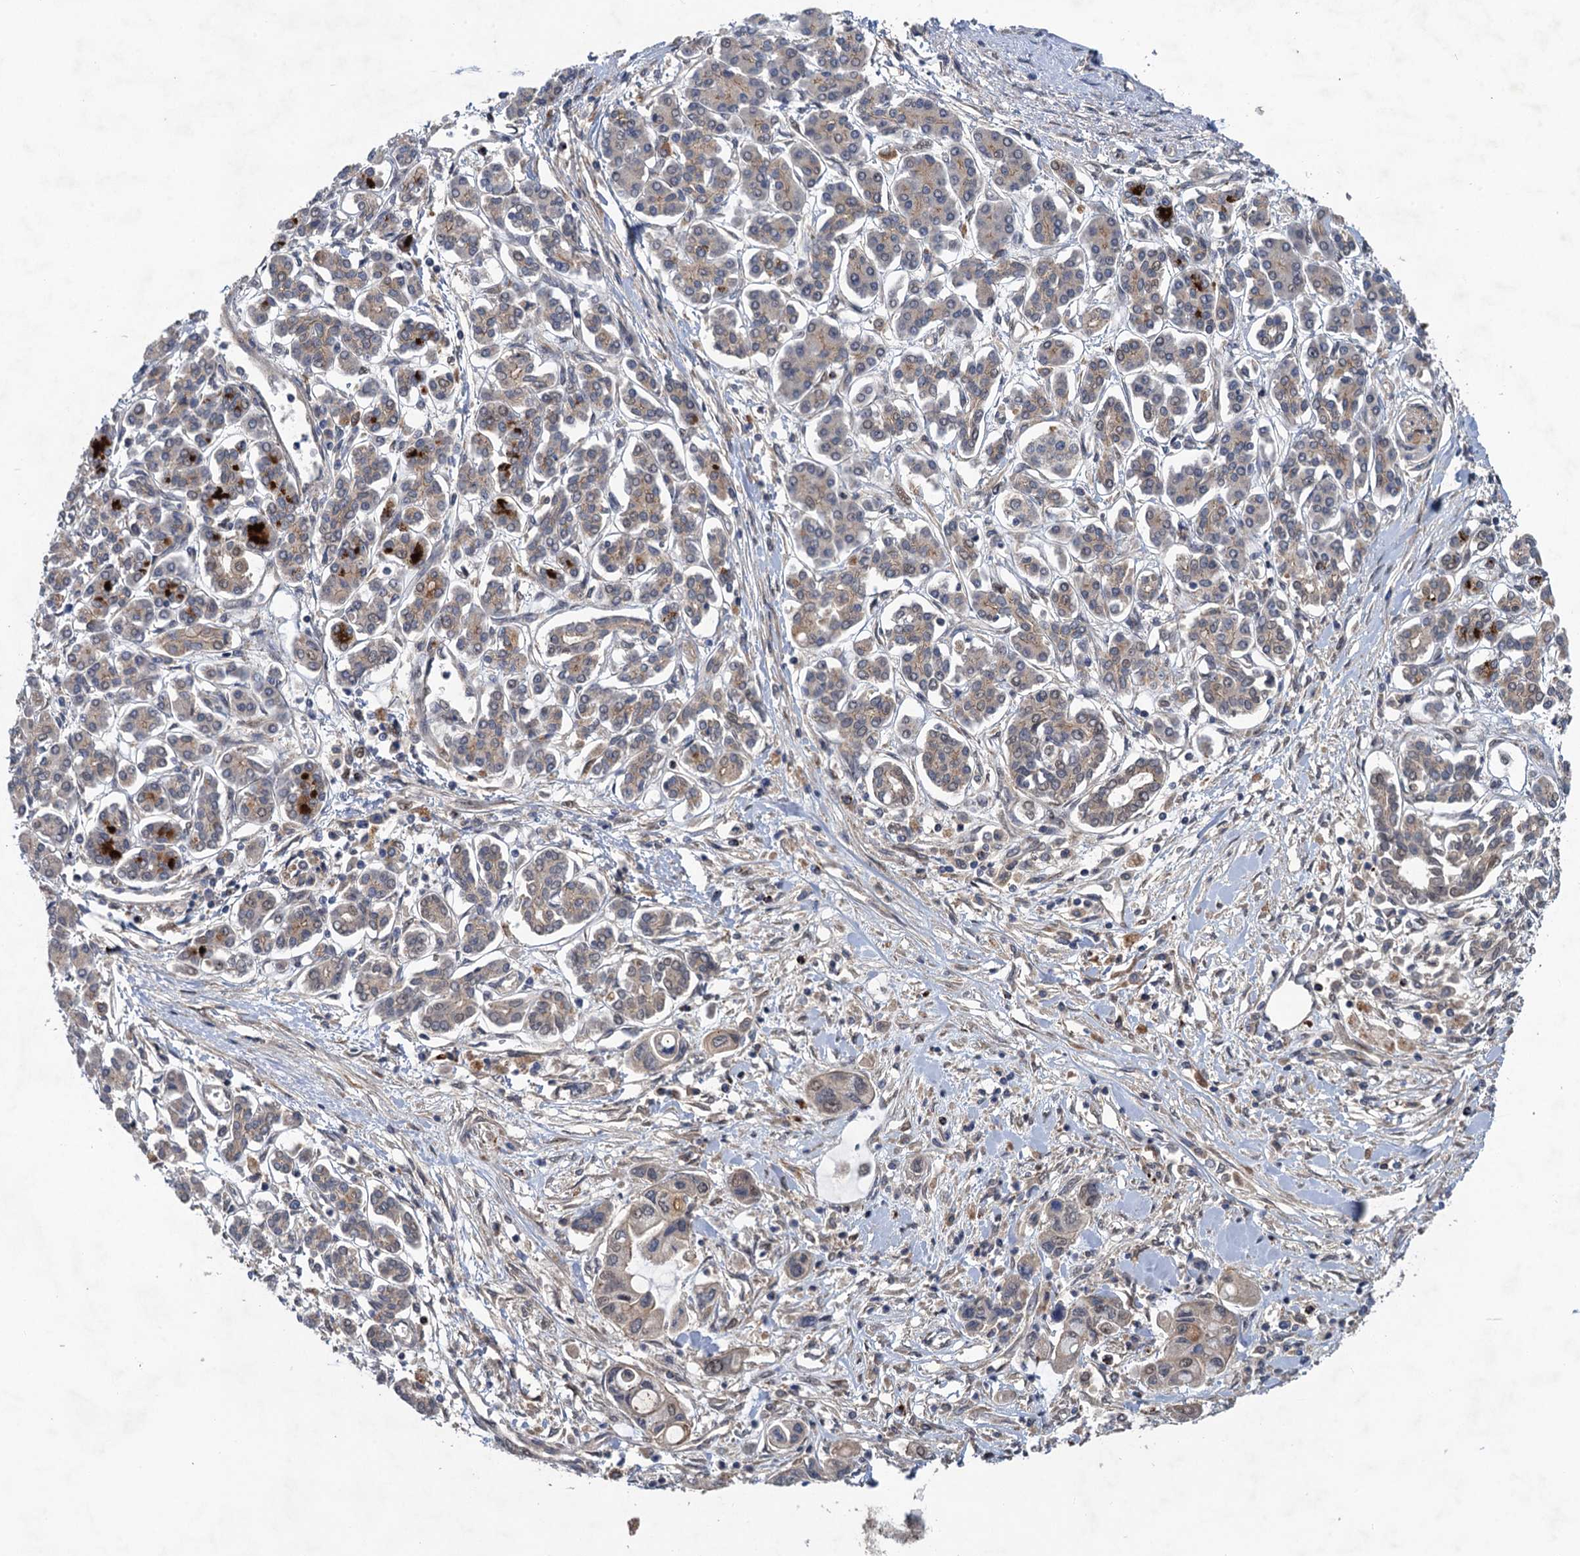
{"staining": {"intensity": "negative", "quantity": "none", "location": "none"}, "tissue": "pancreatic cancer", "cell_type": "Tumor cells", "image_type": "cancer", "snomed": [{"axis": "morphology", "description": "Adenocarcinoma, NOS"}, {"axis": "topography", "description": "Pancreas"}], "caption": "DAB (3,3'-diaminobenzidine) immunohistochemical staining of adenocarcinoma (pancreatic) demonstrates no significant positivity in tumor cells.", "gene": "NUDT22", "patient": {"sex": "female", "age": 50}}